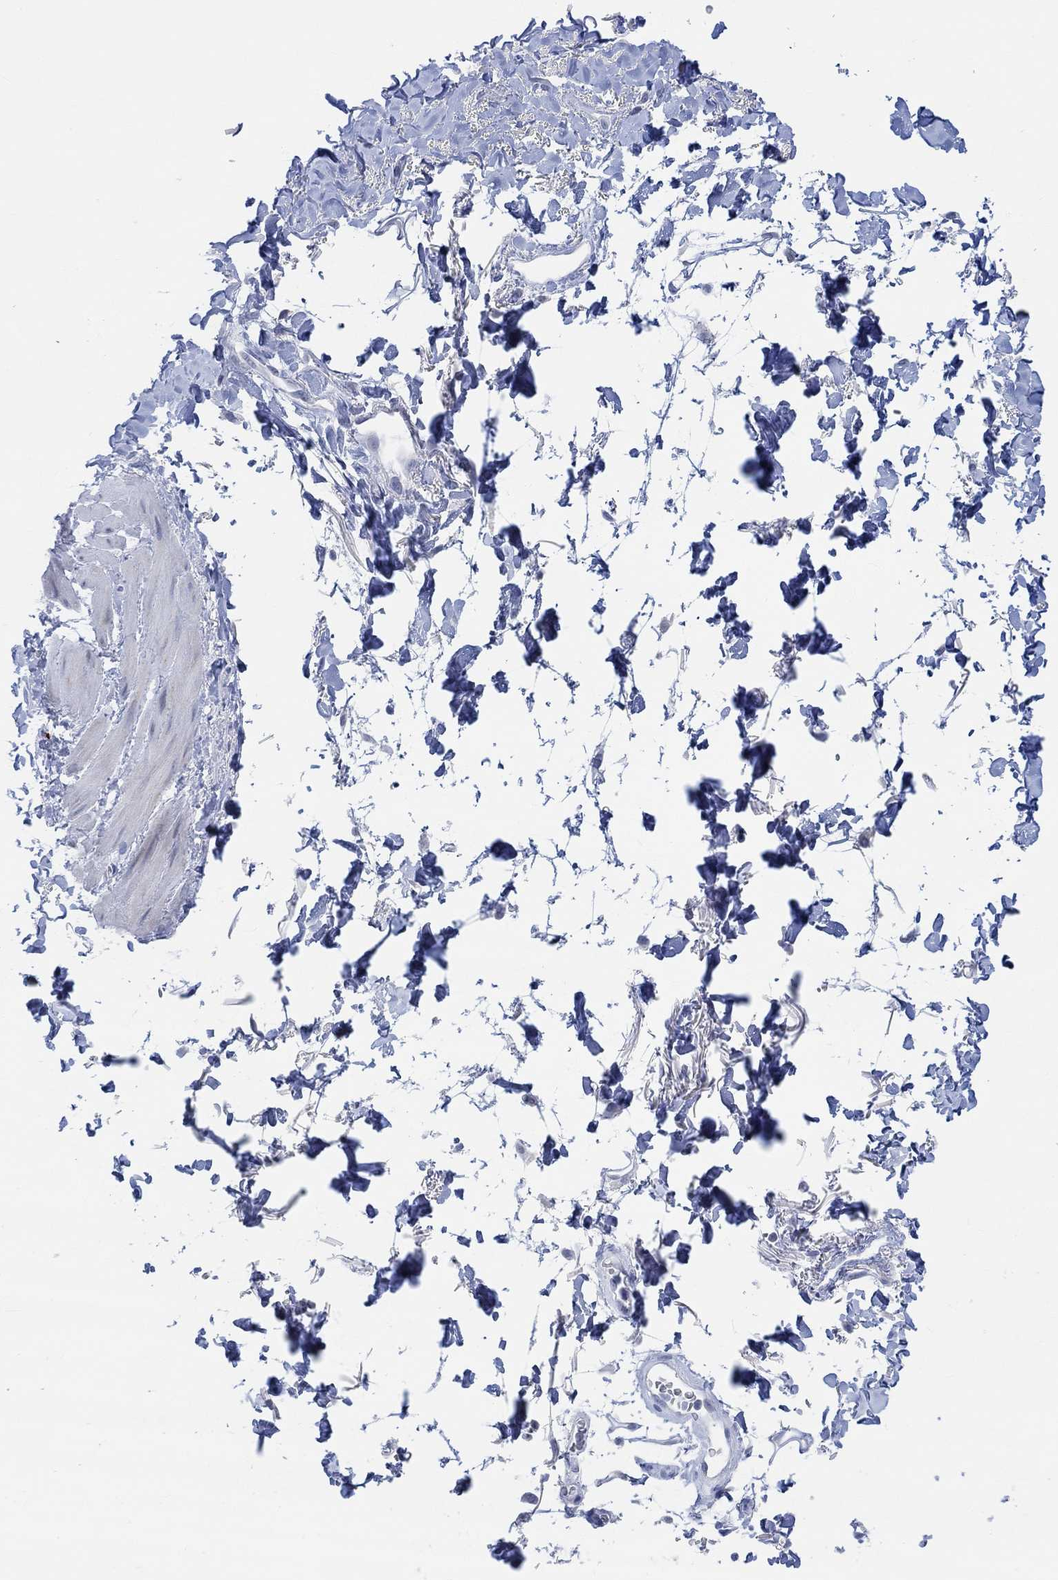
{"staining": {"intensity": "negative", "quantity": "none", "location": "none"}, "tissue": "adipose tissue", "cell_type": "Adipocytes", "image_type": "normal", "snomed": [{"axis": "morphology", "description": "Normal tissue, NOS"}, {"axis": "topography", "description": "Anal"}, {"axis": "topography", "description": "Peripheral nerve tissue"}], "caption": "Adipocytes show no significant protein expression in unremarkable adipose tissue. The staining was performed using DAB to visualize the protein expression in brown, while the nuclei were stained in blue with hematoxylin (Magnification: 20x).", "gene": "AK8", "patient": {"sex": "male", "age": 53}}